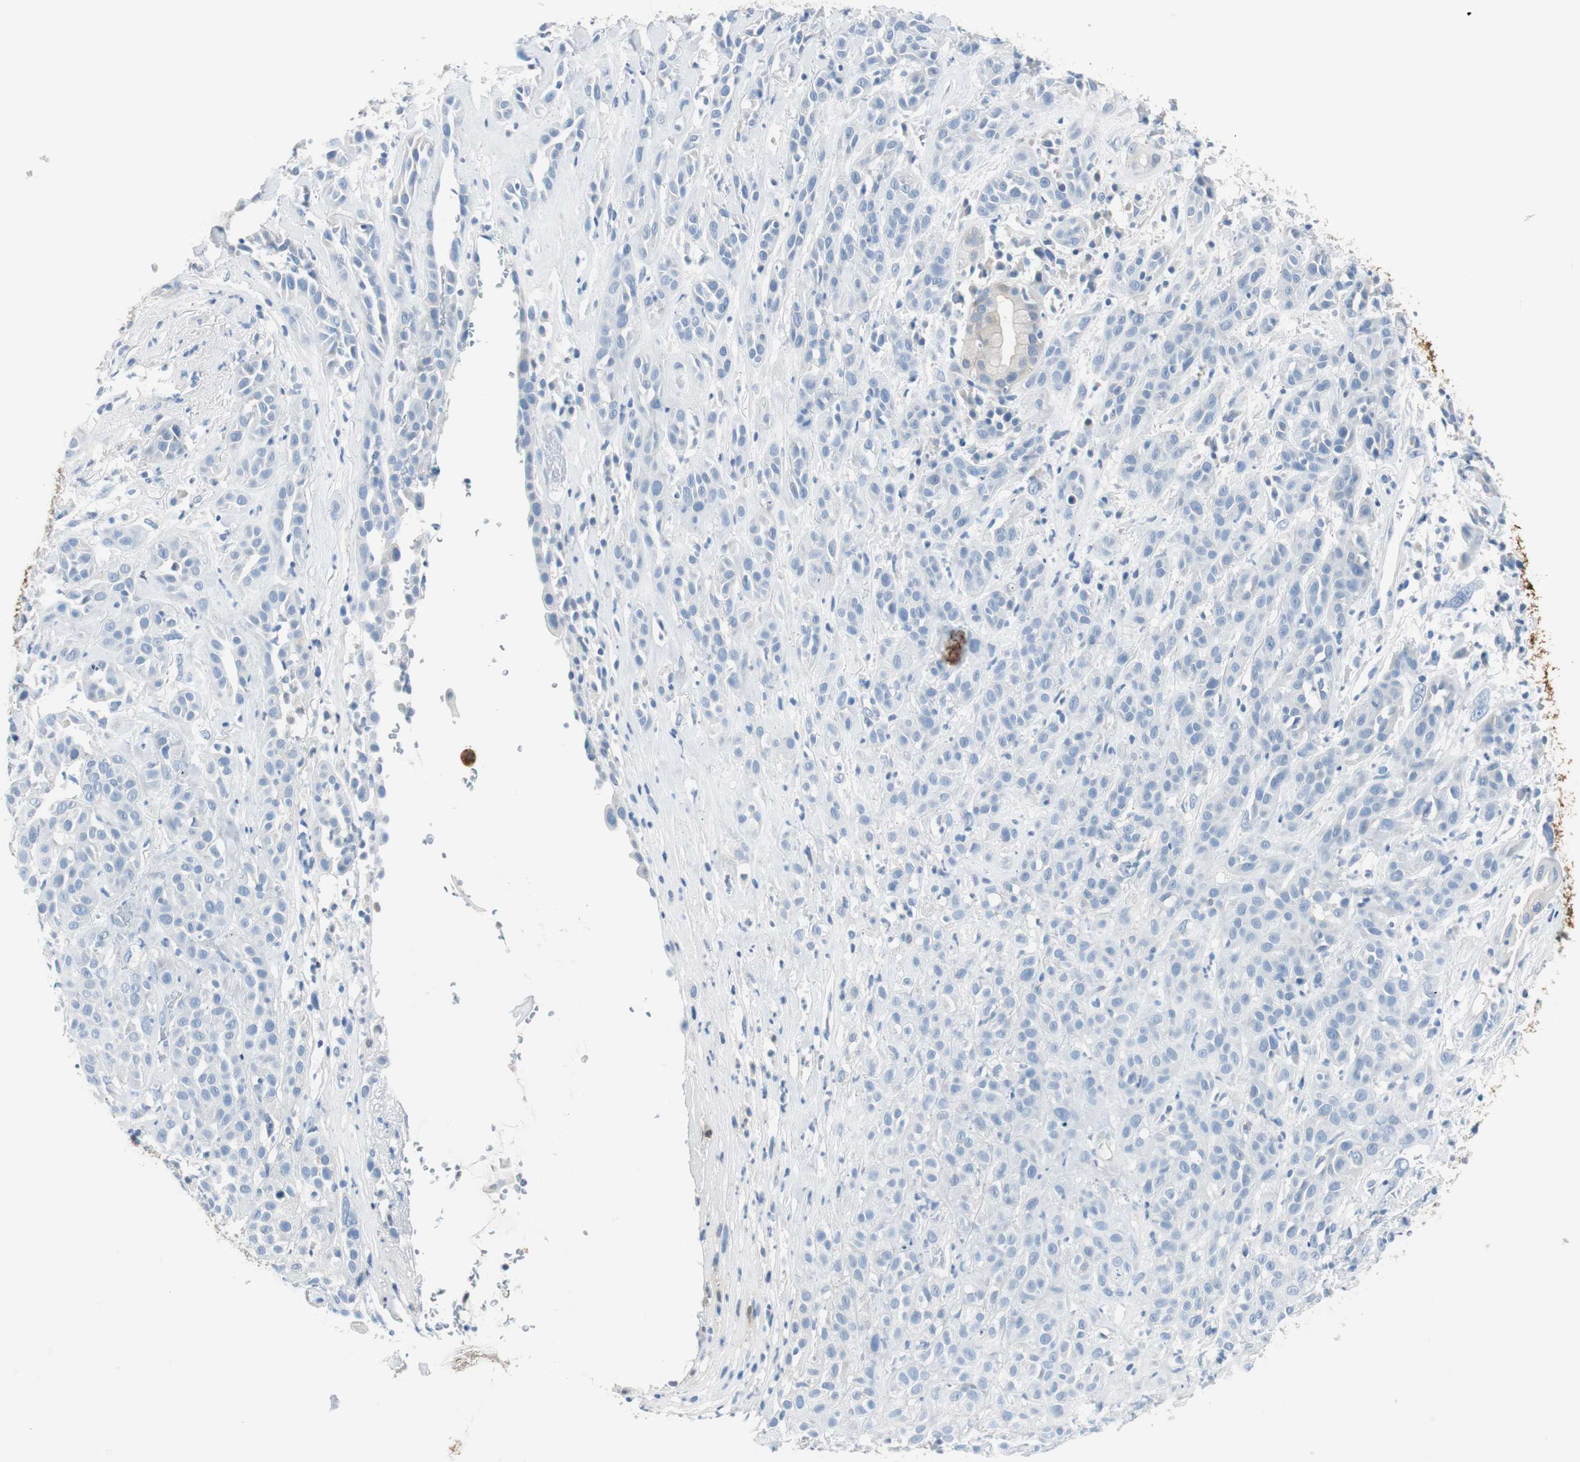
{"staining": {"intensity": "negative", "quantity": "none", "location": "none"}, "tissue": "head and neck cancer", "cell_type": "Tumor cells", "image_type": "cancer", "snomed": [{"axis": "morphology", "description": "Squamous cell carcinoma, NOS"}, {"axis": "topography", "description": "Head-Neck"}], "caption": "DAB immunohistochemical staining of human head and neck cancer reveals no significant expression in tumor cells.", "gene": "FBP1", "patient": {"sex": "male", "age": 62}}